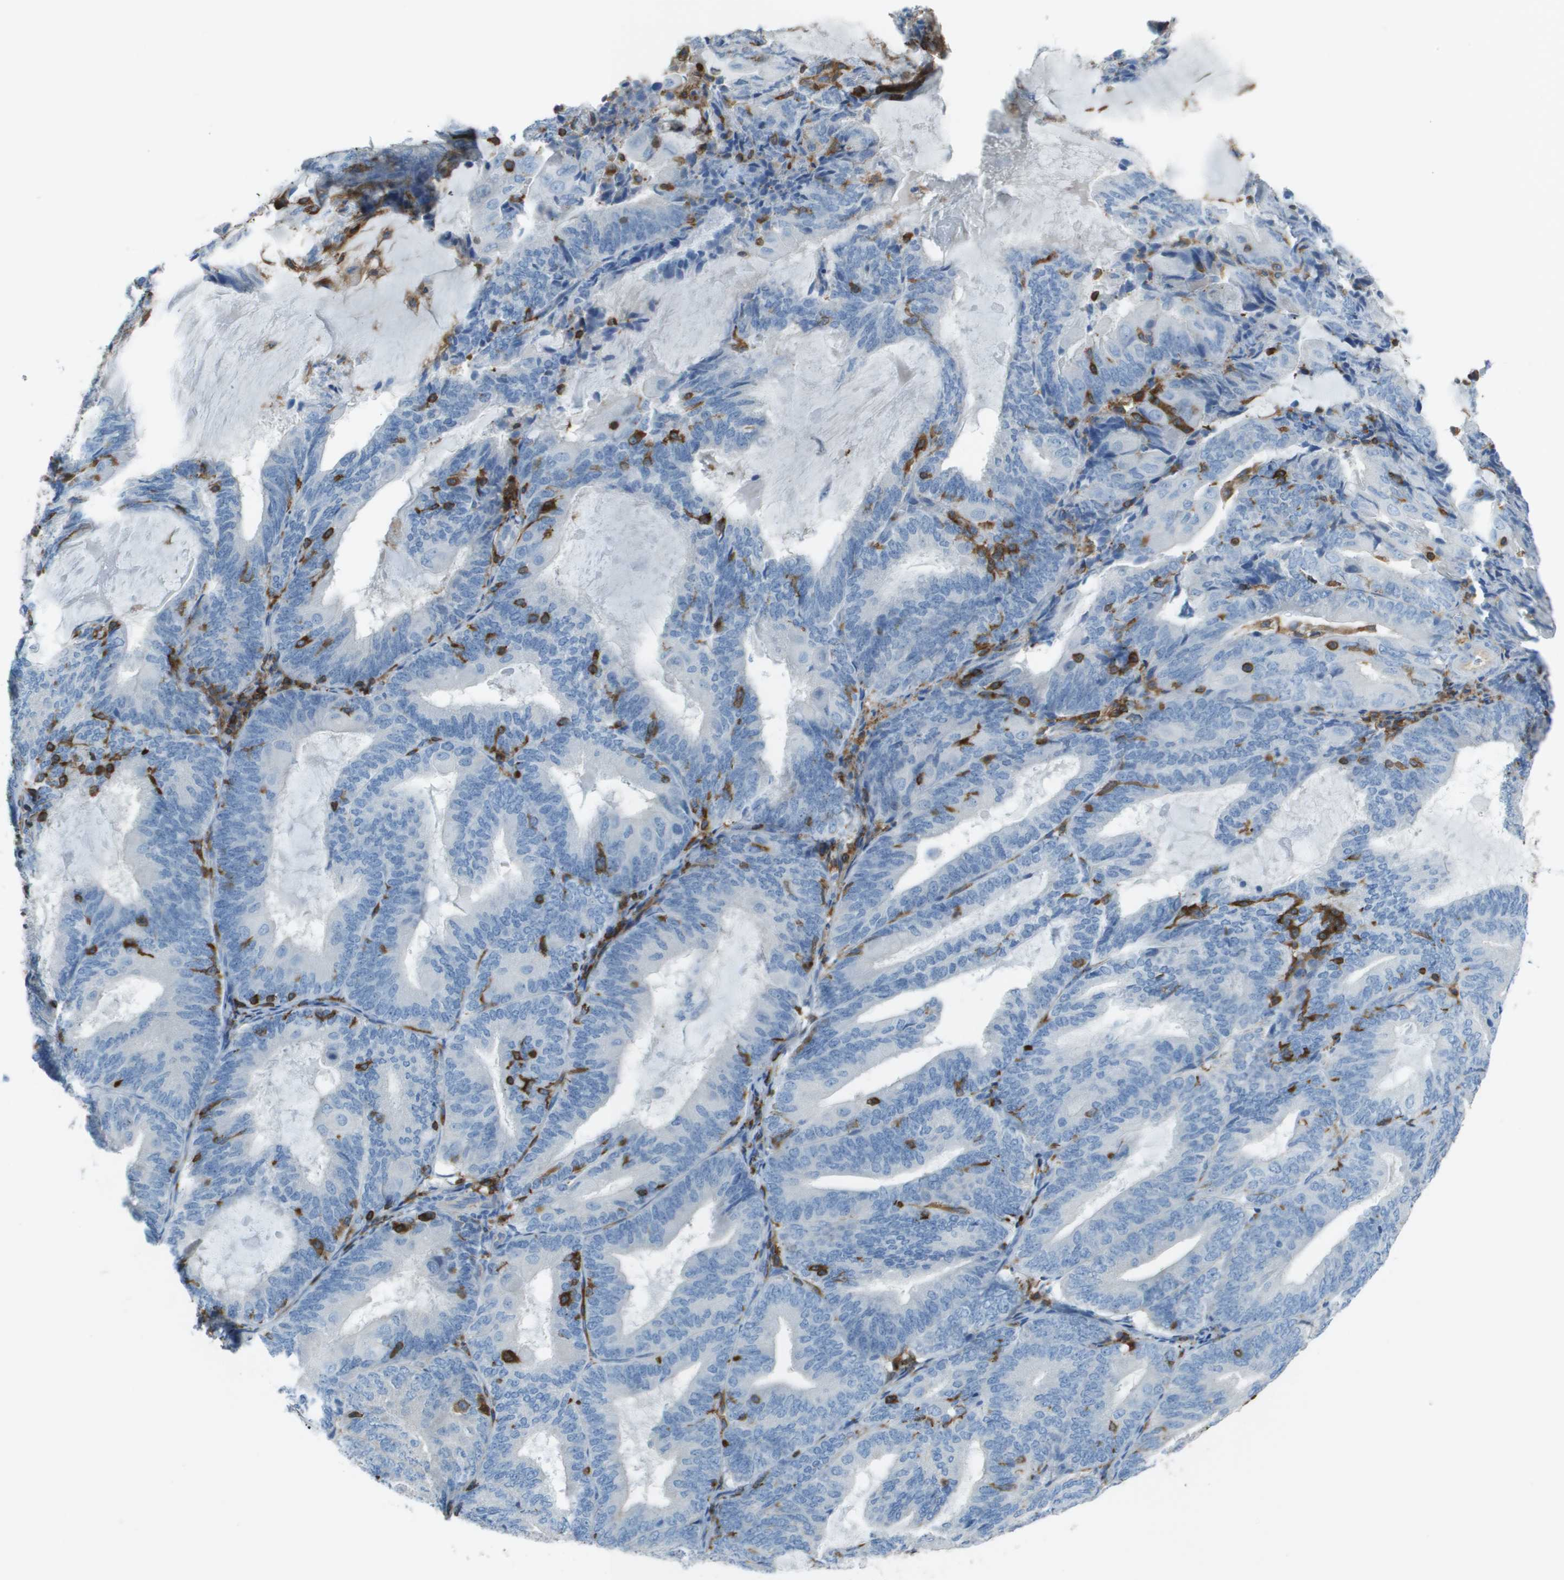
{"staining": {"intensity": "negative", "quantity": "none", "location": "none"}, "tissue": "endometrial cancer", "cell_type": "Tumor cells", "image_type": "cancer", "snomed": [{"axis": "morphology", "description": "Adenocarcinoma, NOS"}, {"axis": "topography", "description": "Endometrium"}], "caption": "IHC micrograph of neoplastic tissue: endometrial adenocarcinoma stained with DAB (3,3'-diaminobenzidine) shows no significant protein staining in tumor cells.", "gene": "APBB1IP", "patient": {"sex": "female", "age": 81}}